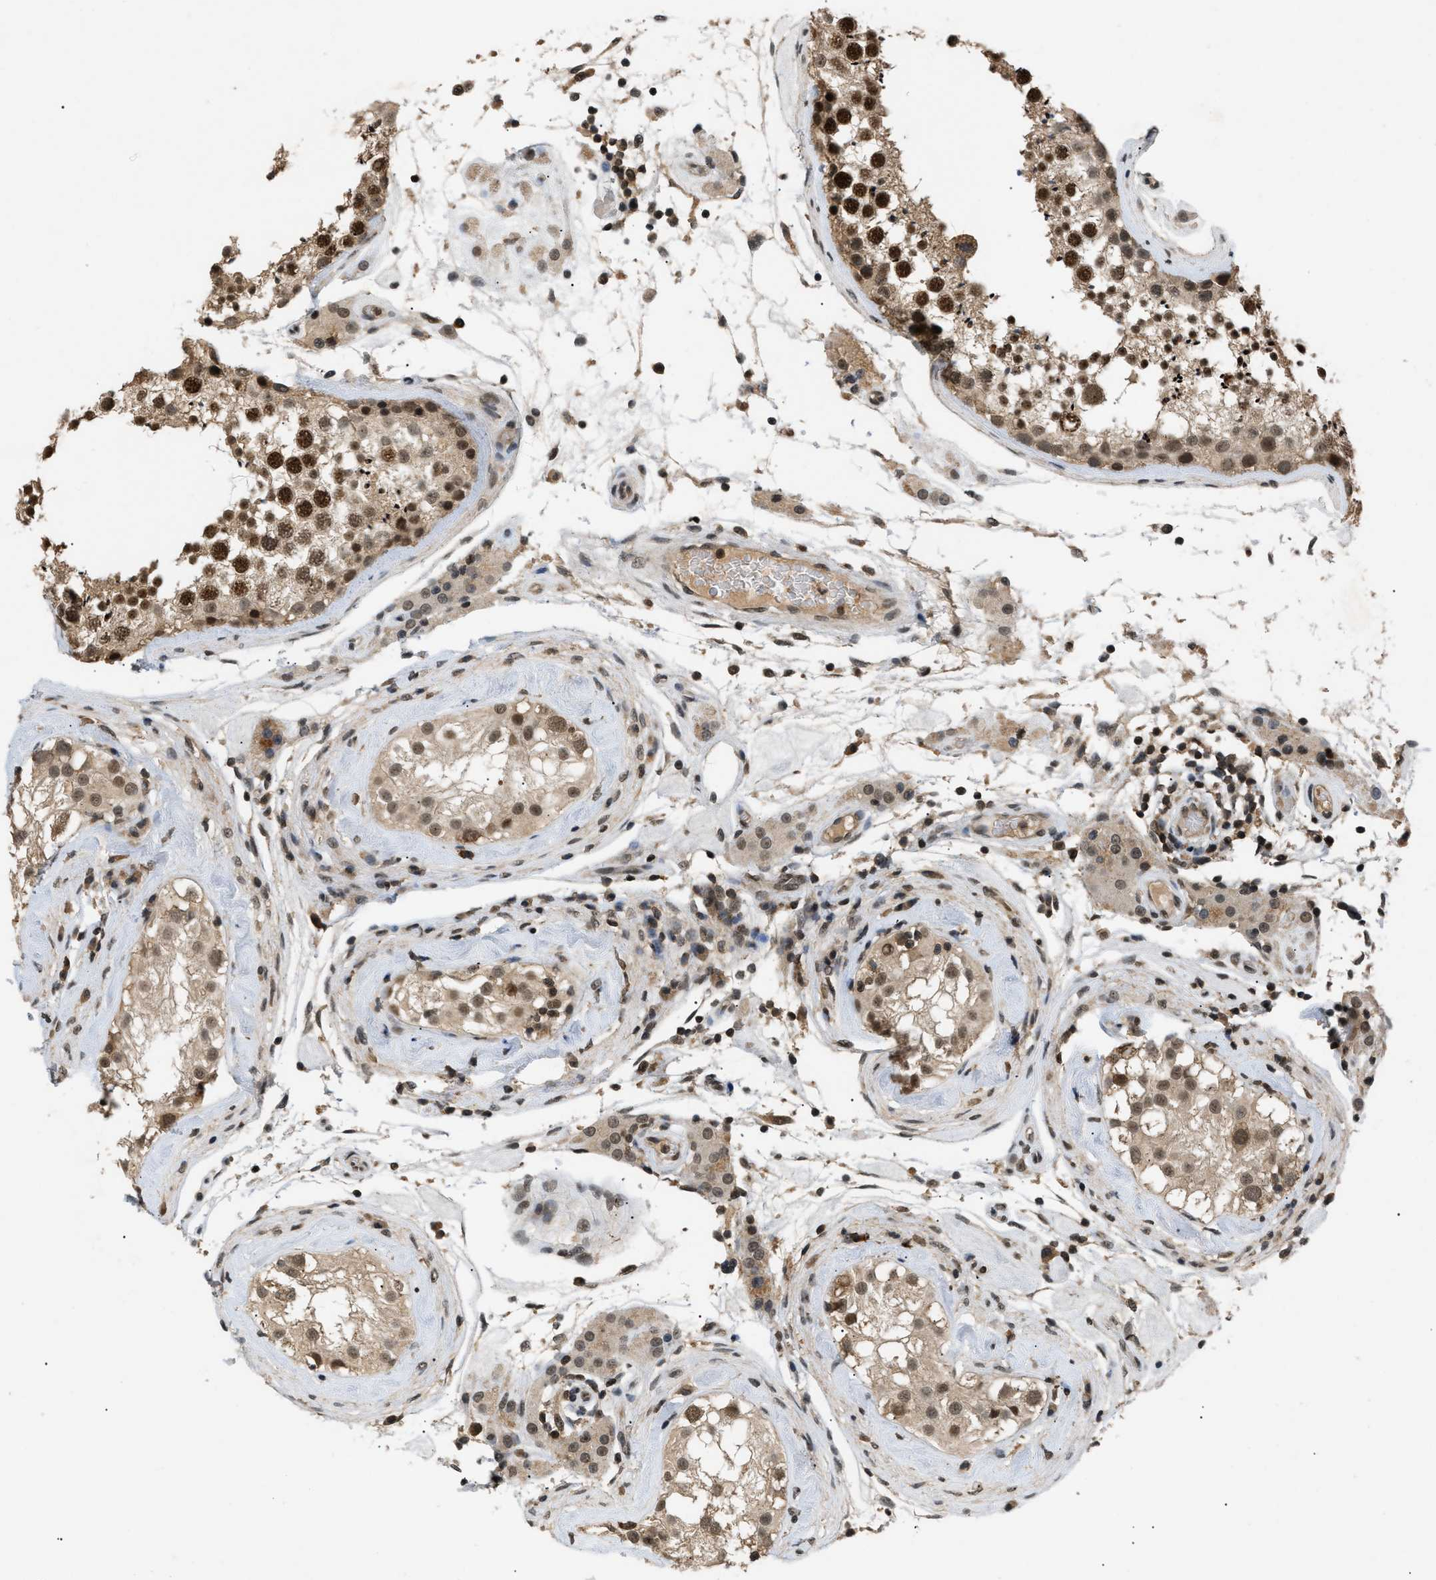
{"staining": {"intensity": "strong", "quantity": ">75%", "location": "cytoplasmic/membranous,nuclear"}, "tissue": "testis", "cell_type": "Cells in seminiferous ducts", "image_type": "normal", "snomed": [{"axis": "morphology", "description": "Normal tissue, NOS"}, {"axis": "topography", "description": "Testis"}], "caption": "Protein expression analysis of benign human testis reveals strong cytoplasmic/membranous,nuclear positivity in approximately >75% of cells in seminiferous ducts.", "gene": "RBM5", "patient": {"sex": "male", "age": 46}}